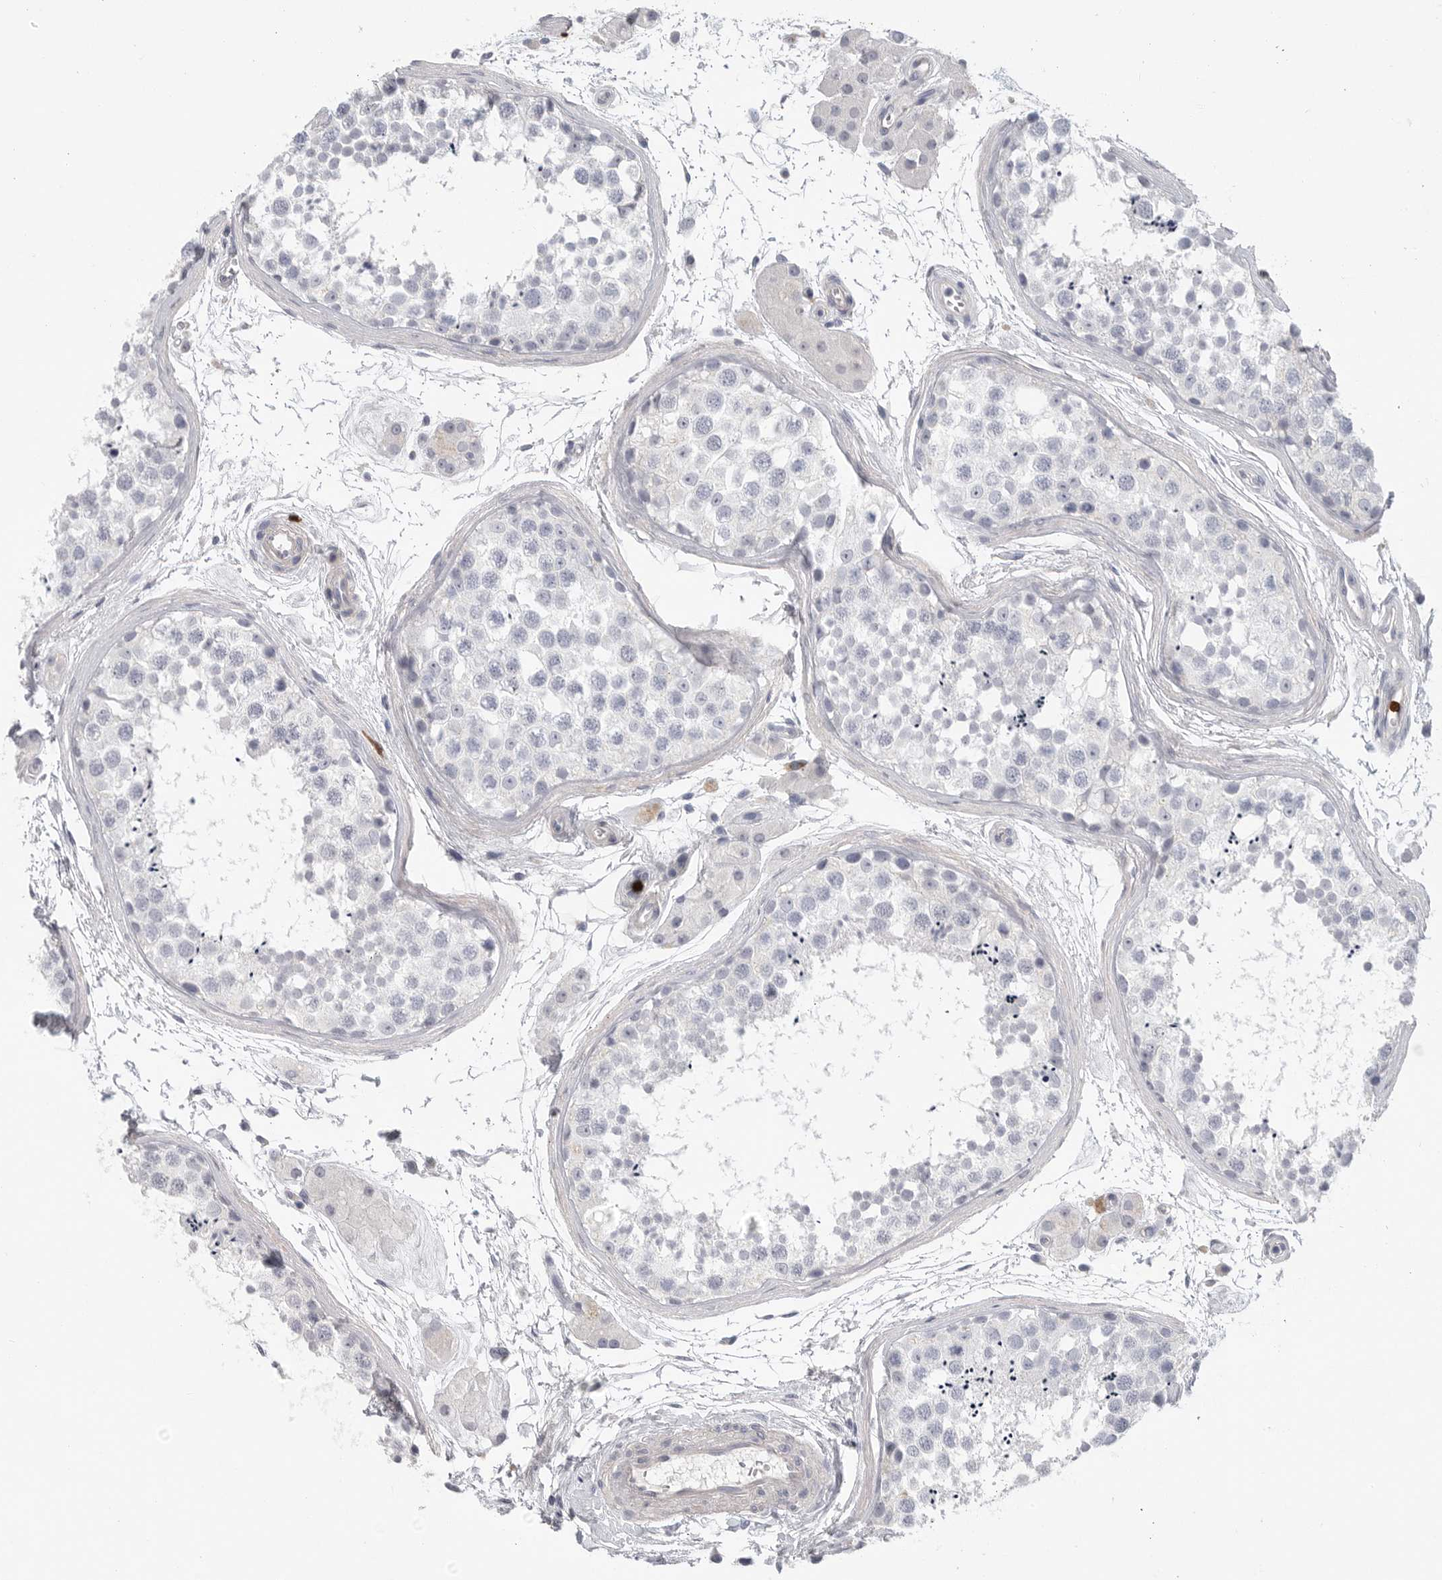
{"staining": {"intensity": "negative", "quantity": "none", "location": "none"}, "tissue": "testis", "cell_type": "Cells in seminiferous ducts", "image_type": "normal", "snomed": [{"axis": "morphology", "description": "Normal tissue, NOS"}, {"axis": "topography", "description": "Testis"}], "caption": "Immunohistochemistry (IHC) image of unremarkable human testis stained for a protein (brown), which demonstrates no expression in cells in seminiferous ducts.", "gene": "CYB561D1", "patient": {"sex": "male", "age": 56}}